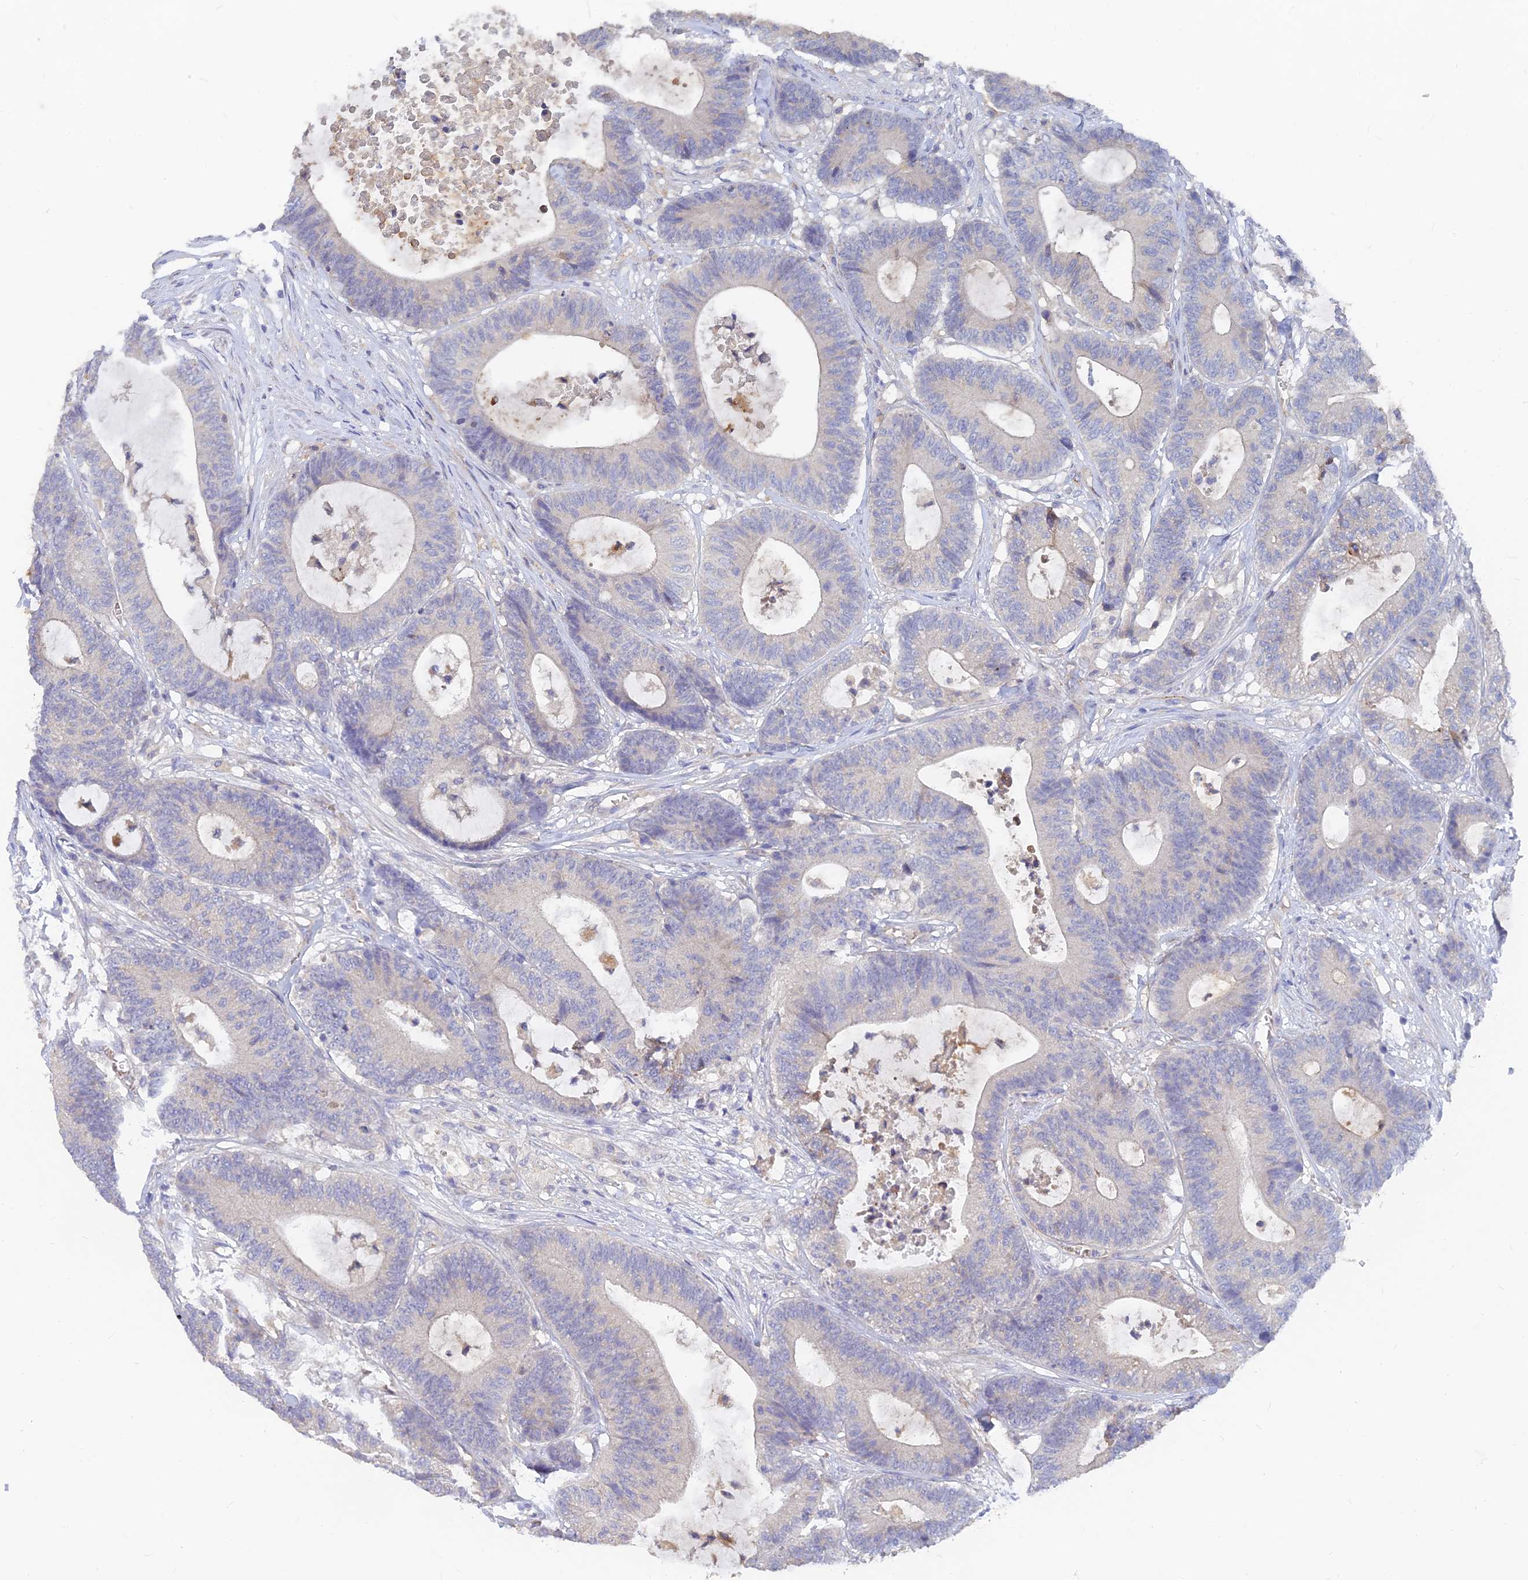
{"staining": {"intensity": "negative", "quantity": "none", "location": "none"}, "tissue": "colorectal cancer", "cell_type": "Tumor cells", "image_type": "cancer", "snomed": [{"axis": "morphology", "description": "Adenocarcinoma, NOS"}, {"axis": "topography", "description": "Colon"}], "caption": "IHC histopathology image of colorectal adenocarcinoma stained for a protein (brown), which displays no positivity in tumor cells.", "gene": "ARRDC1", "patient": {"sex": "female", "age": 84}}